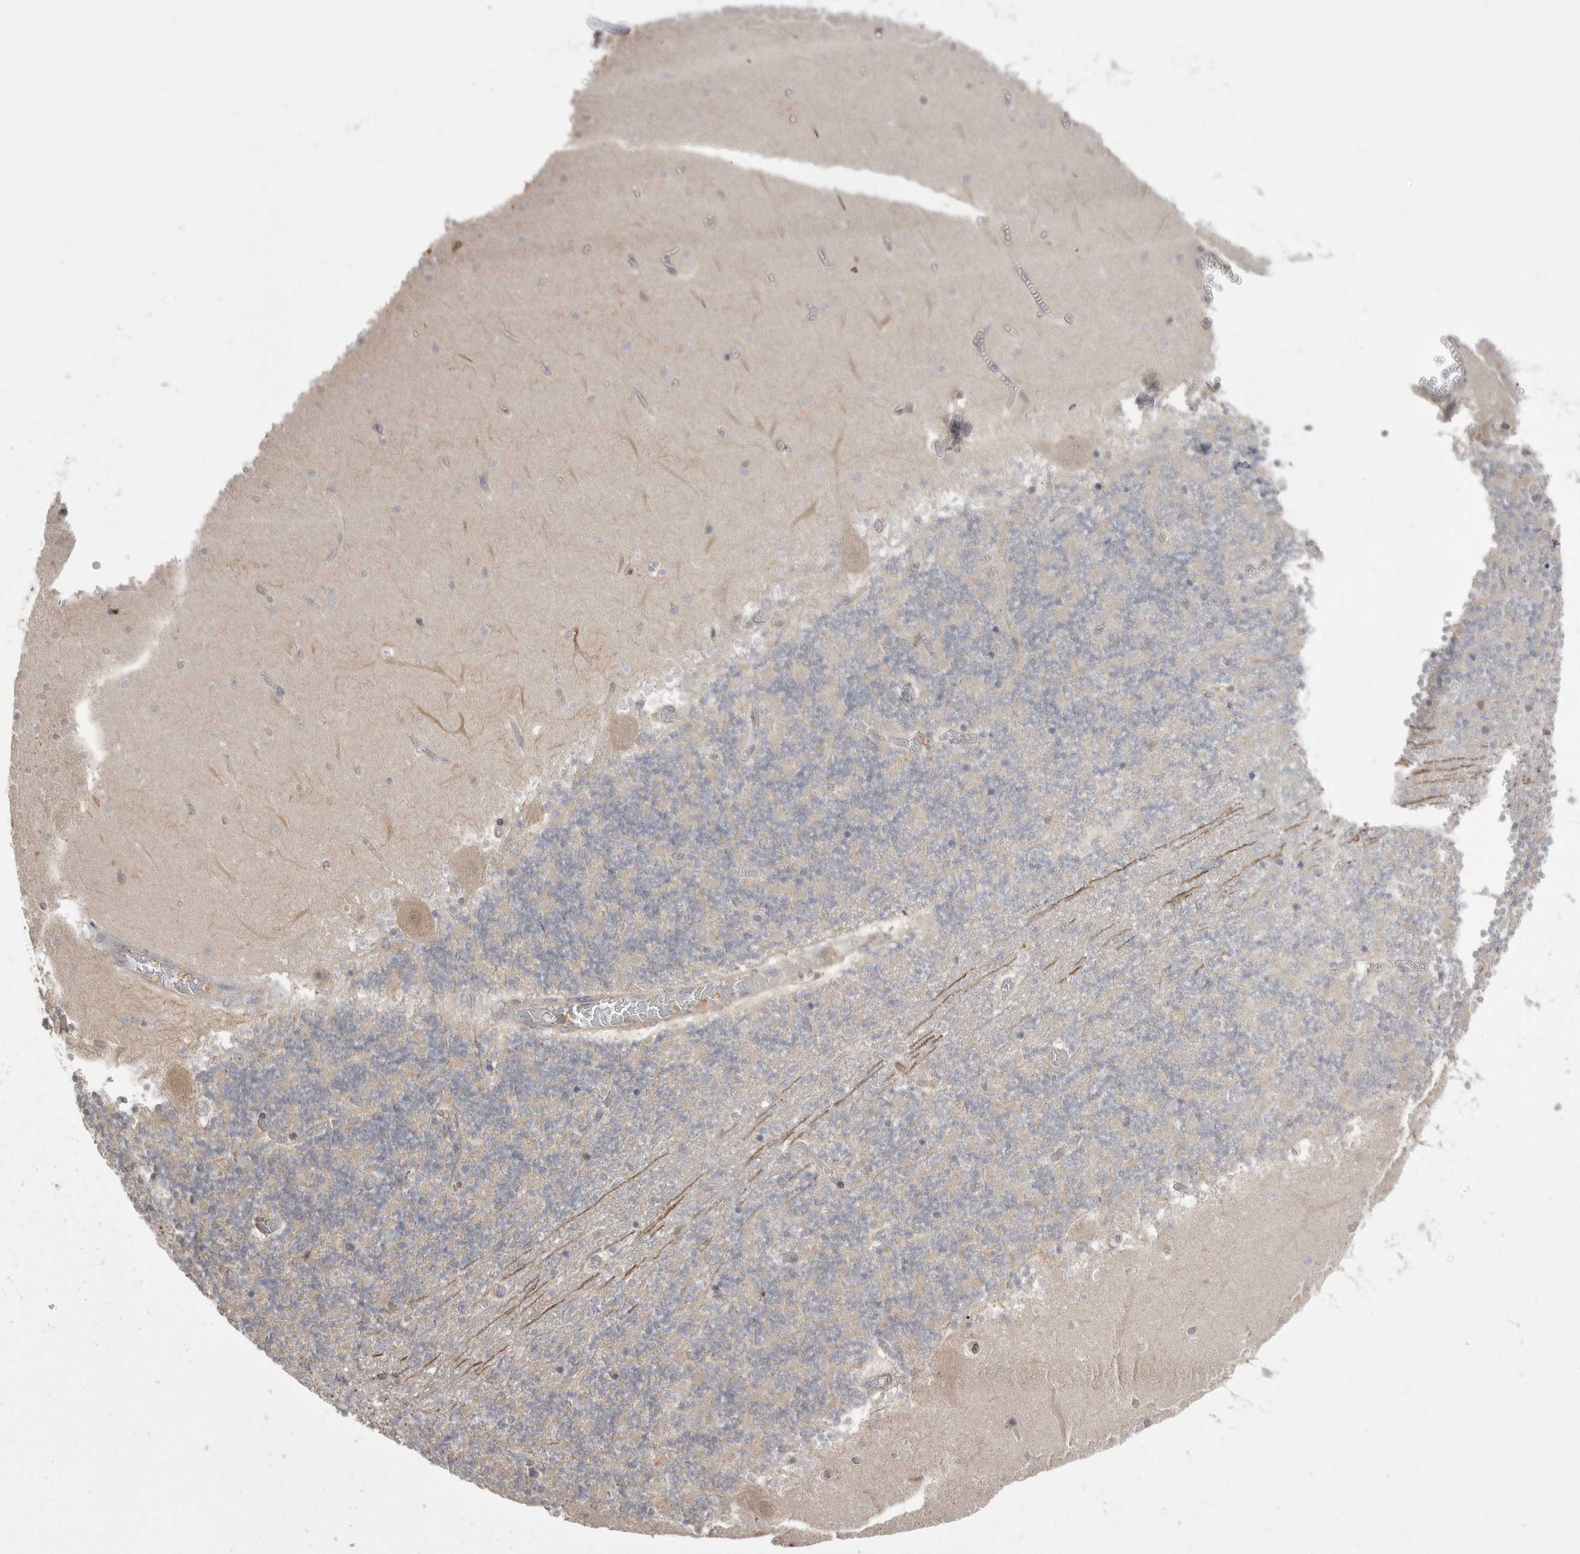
{"staining": {"intensity": "negative", "quantity": "none", "location": "none"}, "tissue": "cerebellum", "cell_type": "Cells in granular layer", "image_type": "normal", "snomed": [{"axis": "morphology", "description": "Normal tissue, NOS"}, {"axis": "topography", "description": "Cerebellum"}], "caption": "Immunohistochemistry histopathology image of benign human cerebellum stained for a protein (brown), which shows no expression in cells in granular layer. The staining was performed using DAB (3,3'-diaminobenzidine) to visualize the protein expression in brown, while the nuclei were stained in blue with hematoxylin (Magnification: 20x).", "gene": "TOP2A", "patient": {"sex": "female", "age": 28}}